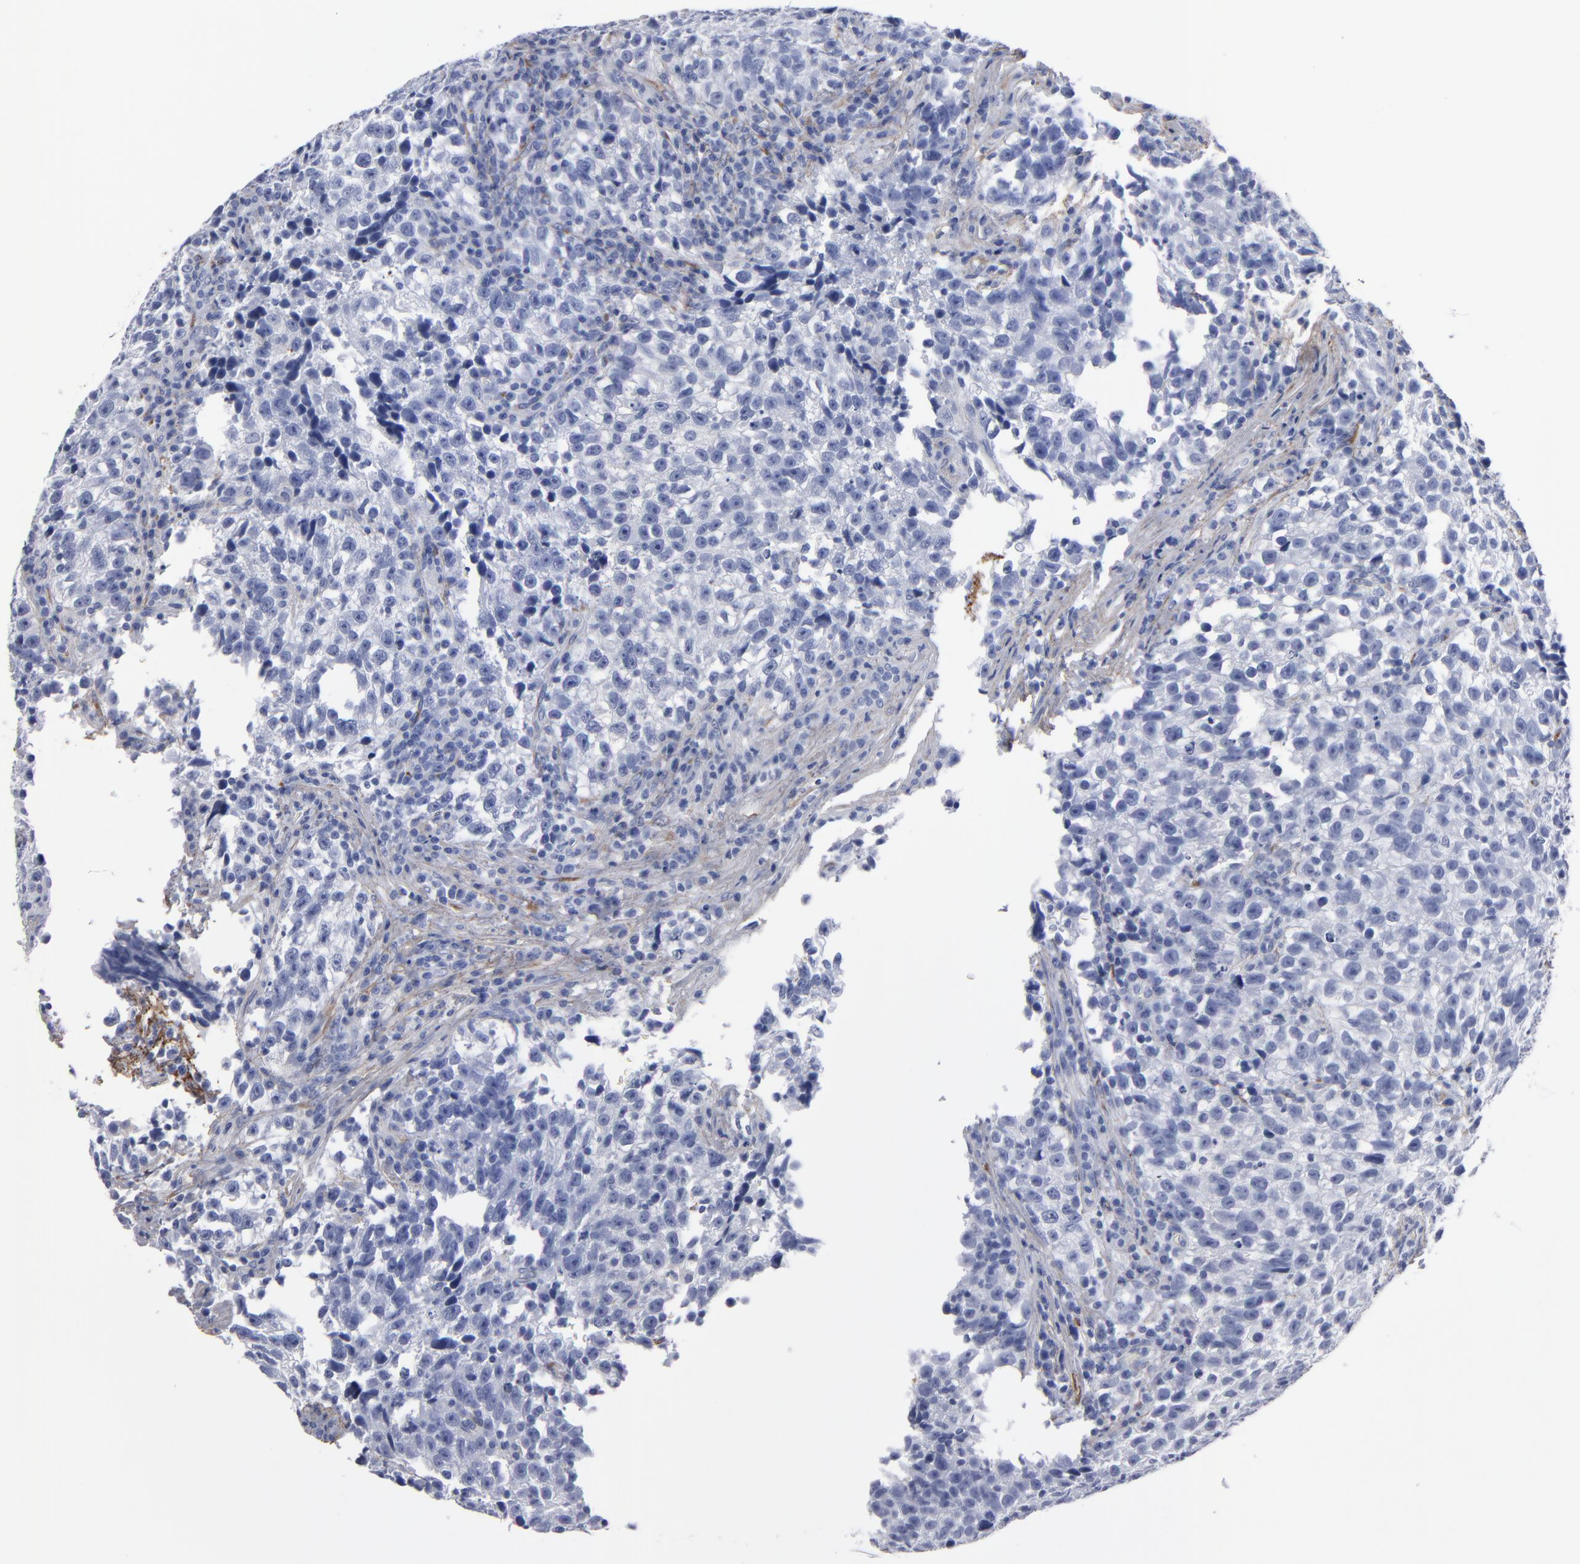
{"staining": {"intensity": "negative", "quantity": "none", "location": "none"}, "tissue": "testis cancer", "cell_type": "Tumor cells", "image_type": "cancer", "snomed": [{"axis": "morphology", "description": "Seminoma, NOS"}, {"axis": "topography", "description": "Testis"}], "caption": "IHC photomicrograph of seminoma (testis) stained for a protein (brown), which exhibits no expression in tumor cells.", "gene": "EMILIN1", "patient": {"sex": "male", "age": 38}}